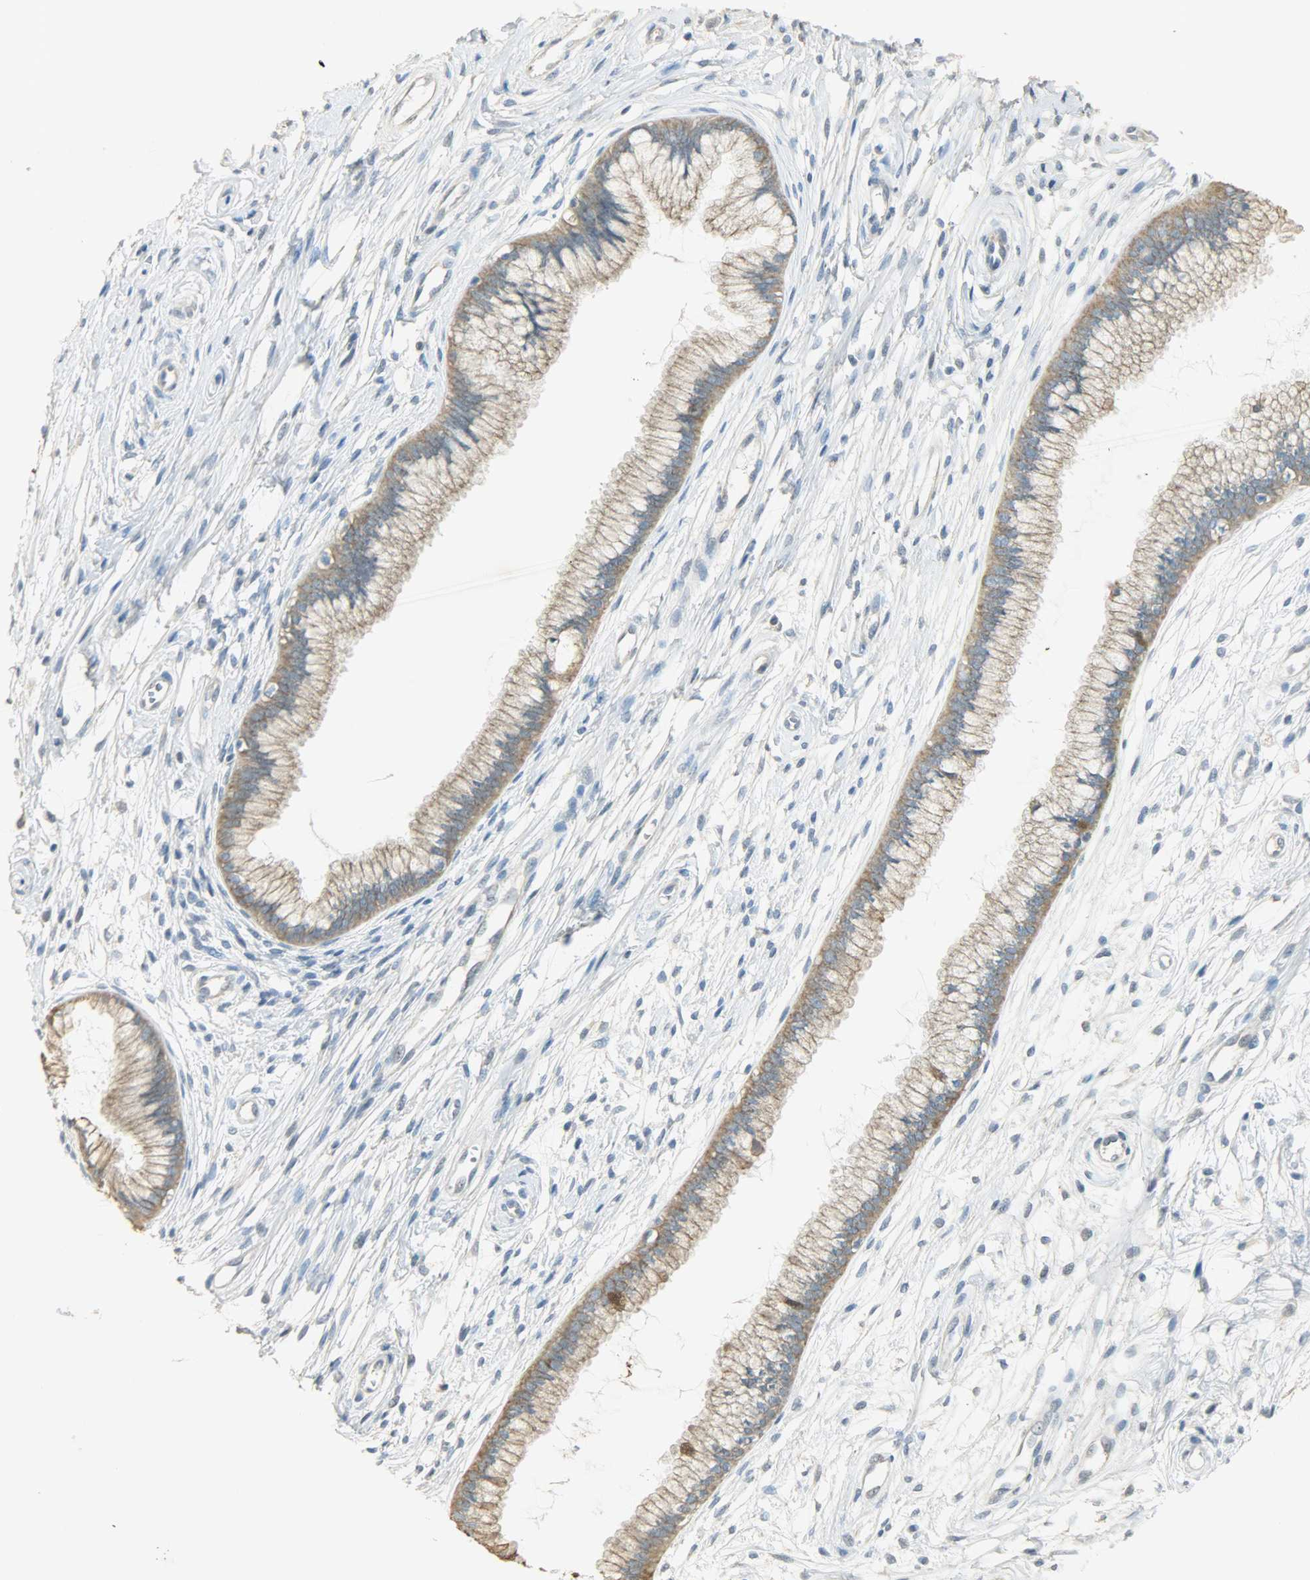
{"staining": {"intensity": "moderate", "quantity": ">75%", "location": "cytoplasmic/membranous"}, "tissue": "cervix", "cell_type": "Glandular cells", "image_type": "normal", "snomed": [{"axis": "morphology", "description": "Normal tissue, NOS"}, {"axis": "topography", "description": "Cervix"}], "caption": "The immunohistochemical stain shows moderate cytoplasmic/membranous positivity in glandular cells of normal cervix.", "gene": "USP13", "patient": {"sex": "female", "age": 39}}